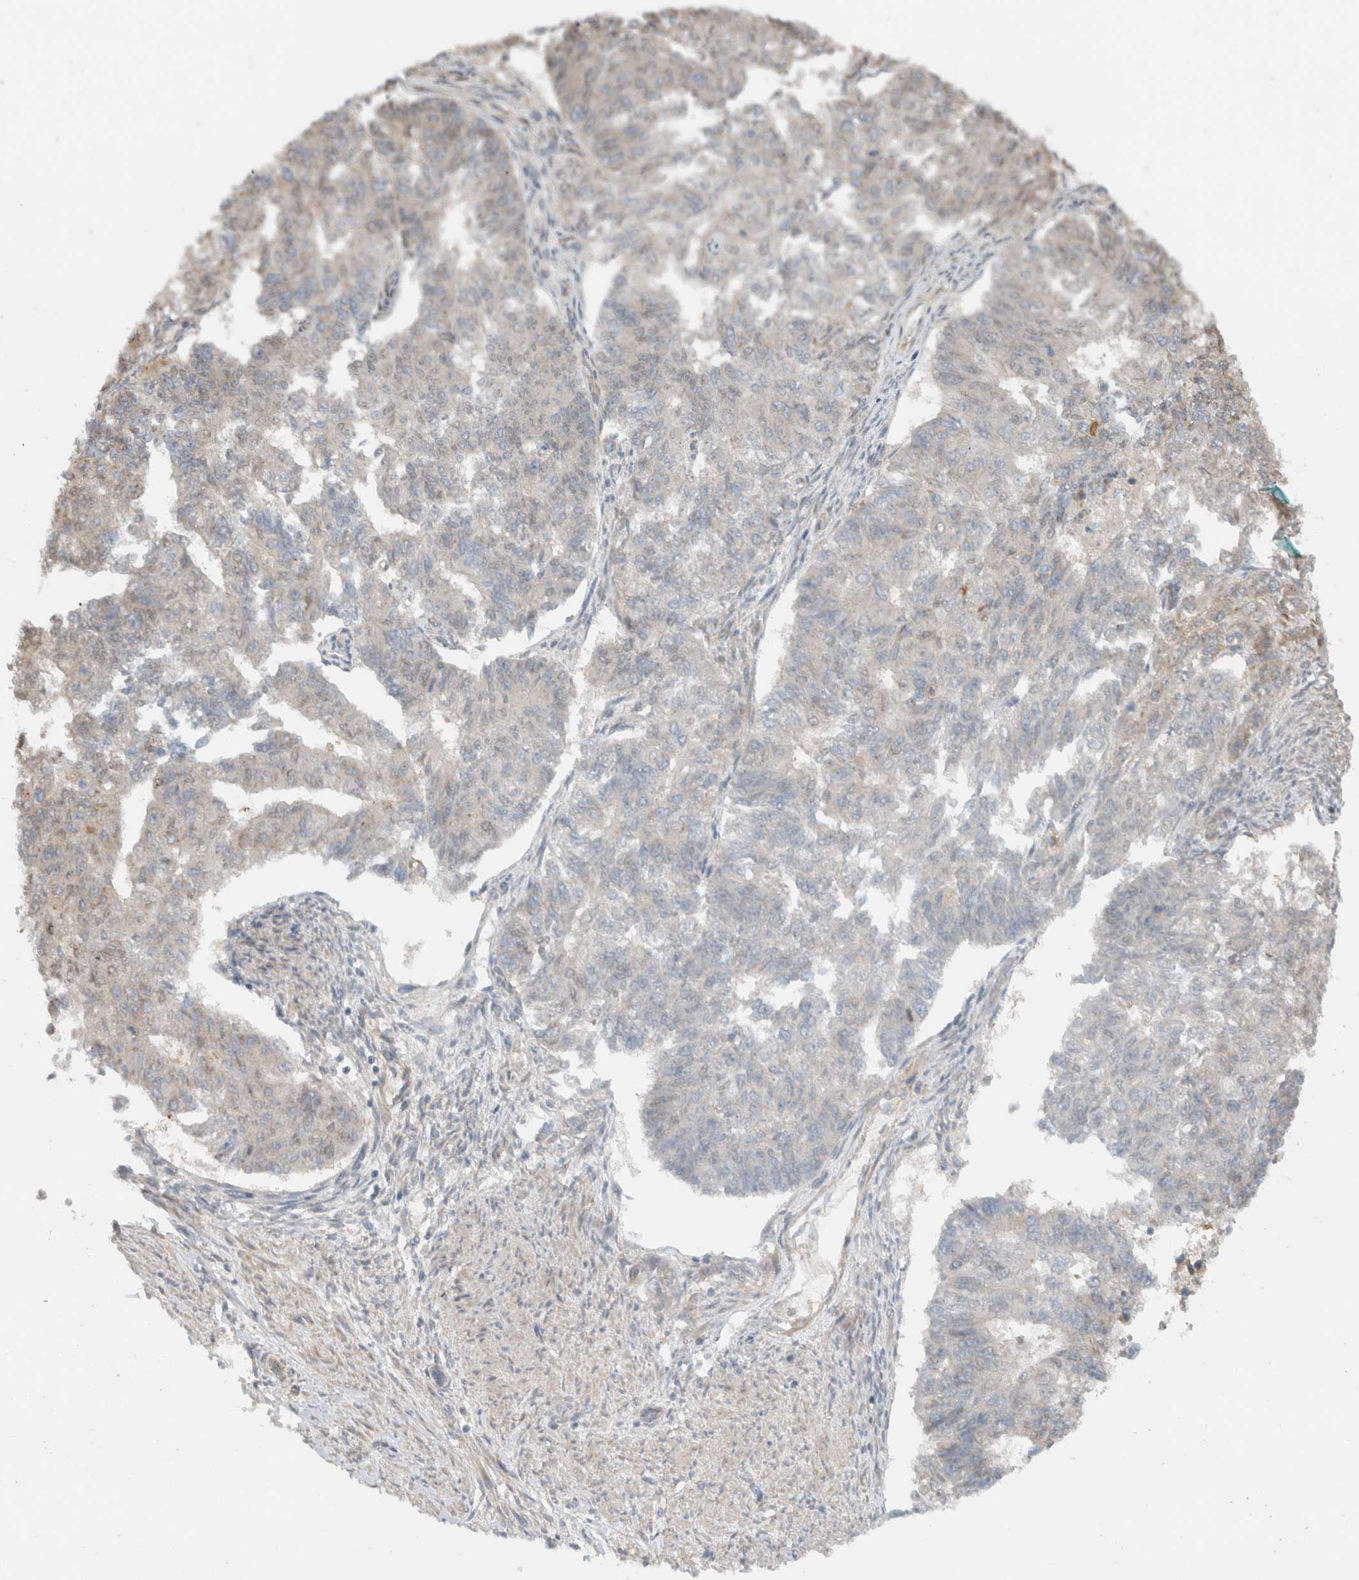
{"staining": {"intensity": "negative", "quantity": "none", "location": "none"}, "tissue": "endometrial cancer", "cell_type": "Tumor cells", "image_type": "cancer", "snomed": [{"axis": "morphology", "description": "Adenocarcinoma, NOS"}, {"axis": "topography", "description": "Endometrium"}], "caption": "High magnification brightfield microscopy of endometrial cancer stained with DAB (3,3'-diaminobenzidine) (brown) and counterstained with hematoxylin (blue): tumor cells show no significant expression. (DAB immunohistochemistry, high magnification).", "gene": "KLHL6", "patient": {"sex": "female", "age": 32}}